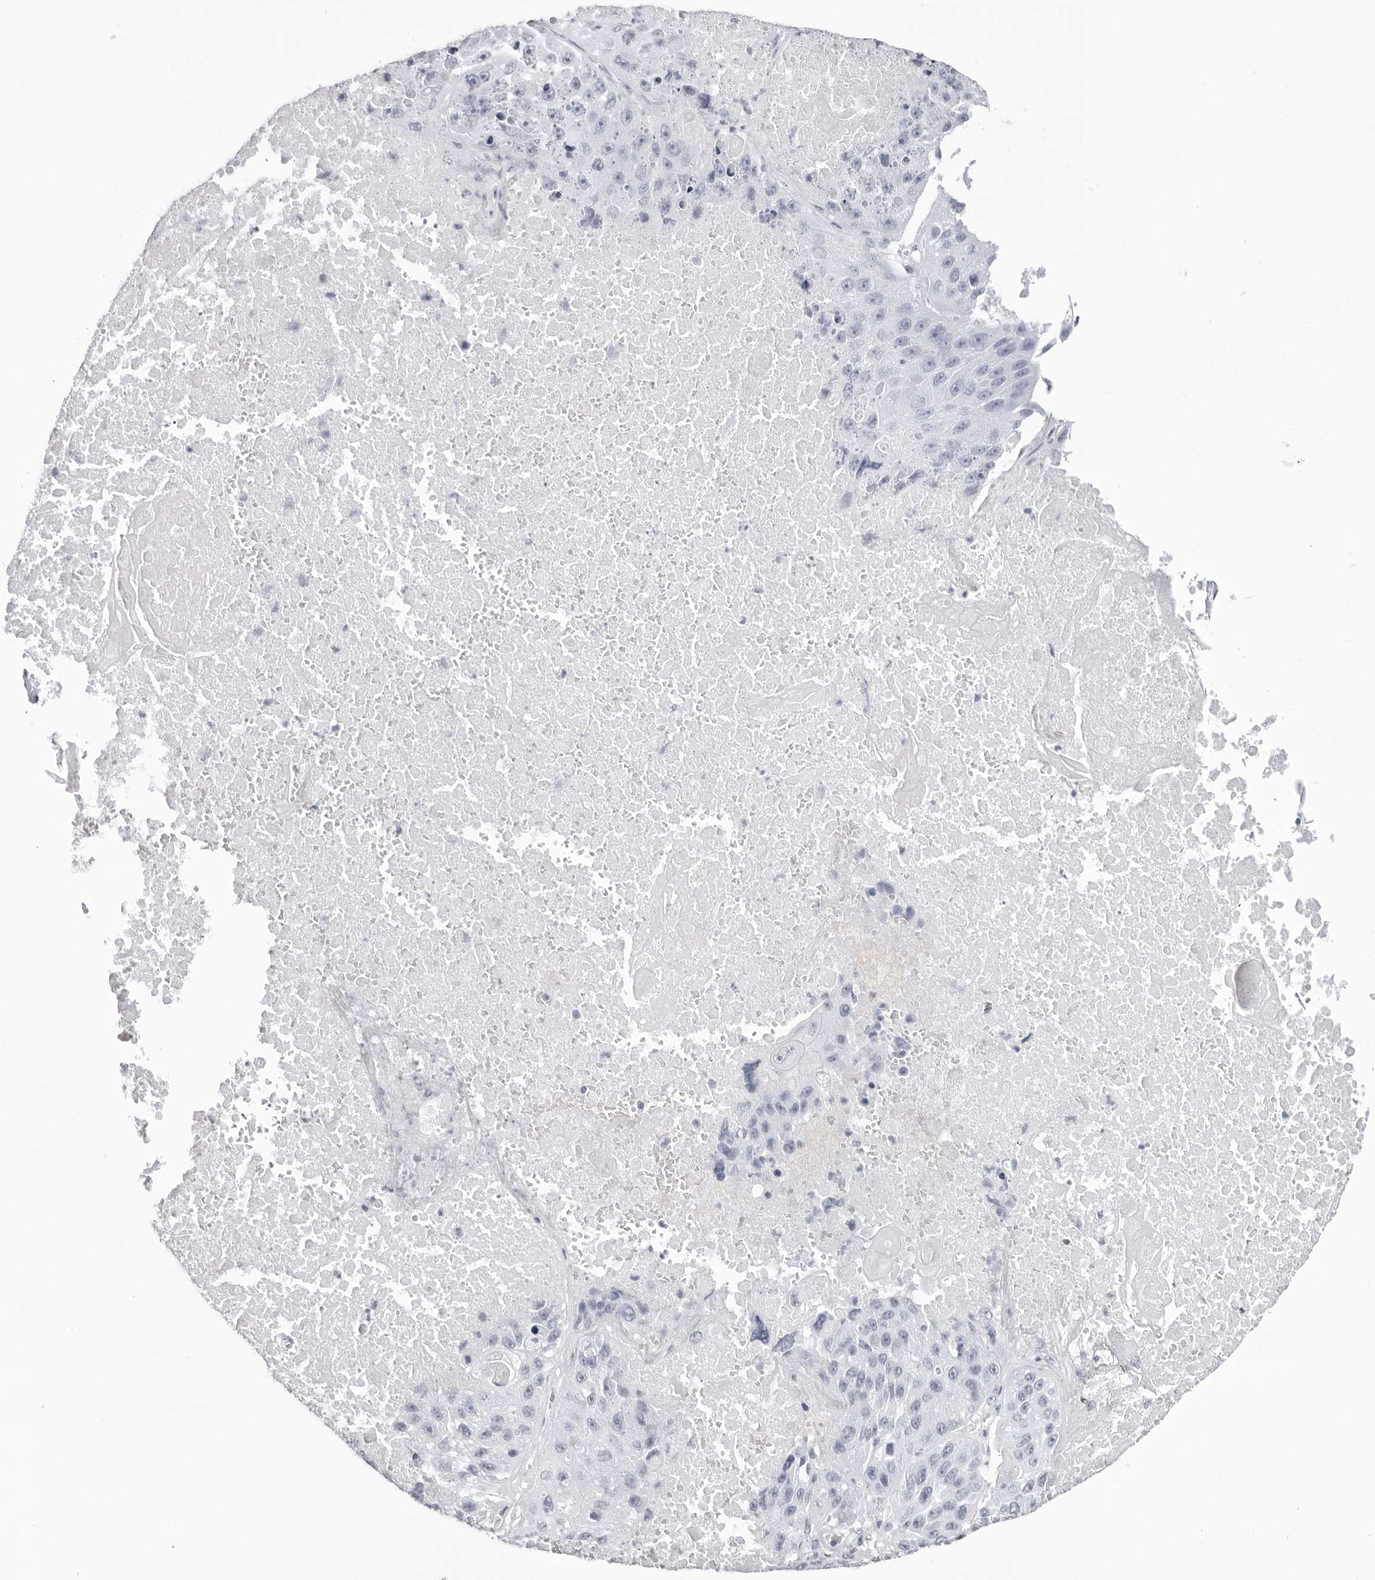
{"staining": {"intensity": "negative", "quantity": "none", "location": "none"}, "tissue": "lung cancer", "cell_type": "Tumor cells", "image_type": "cancer", "snomed": [{"axis": "morphology", "description": "Squamous cell carcinoma, NOS"}, {"axis": "topography", "description": "Lung"}], "caption": "Protein analysis of squamous cell carcinoma (lung) exhibits no significant expression in tumor cells.", "gene": "INSL3", "patient": {"sex": "male", "age": 61}}